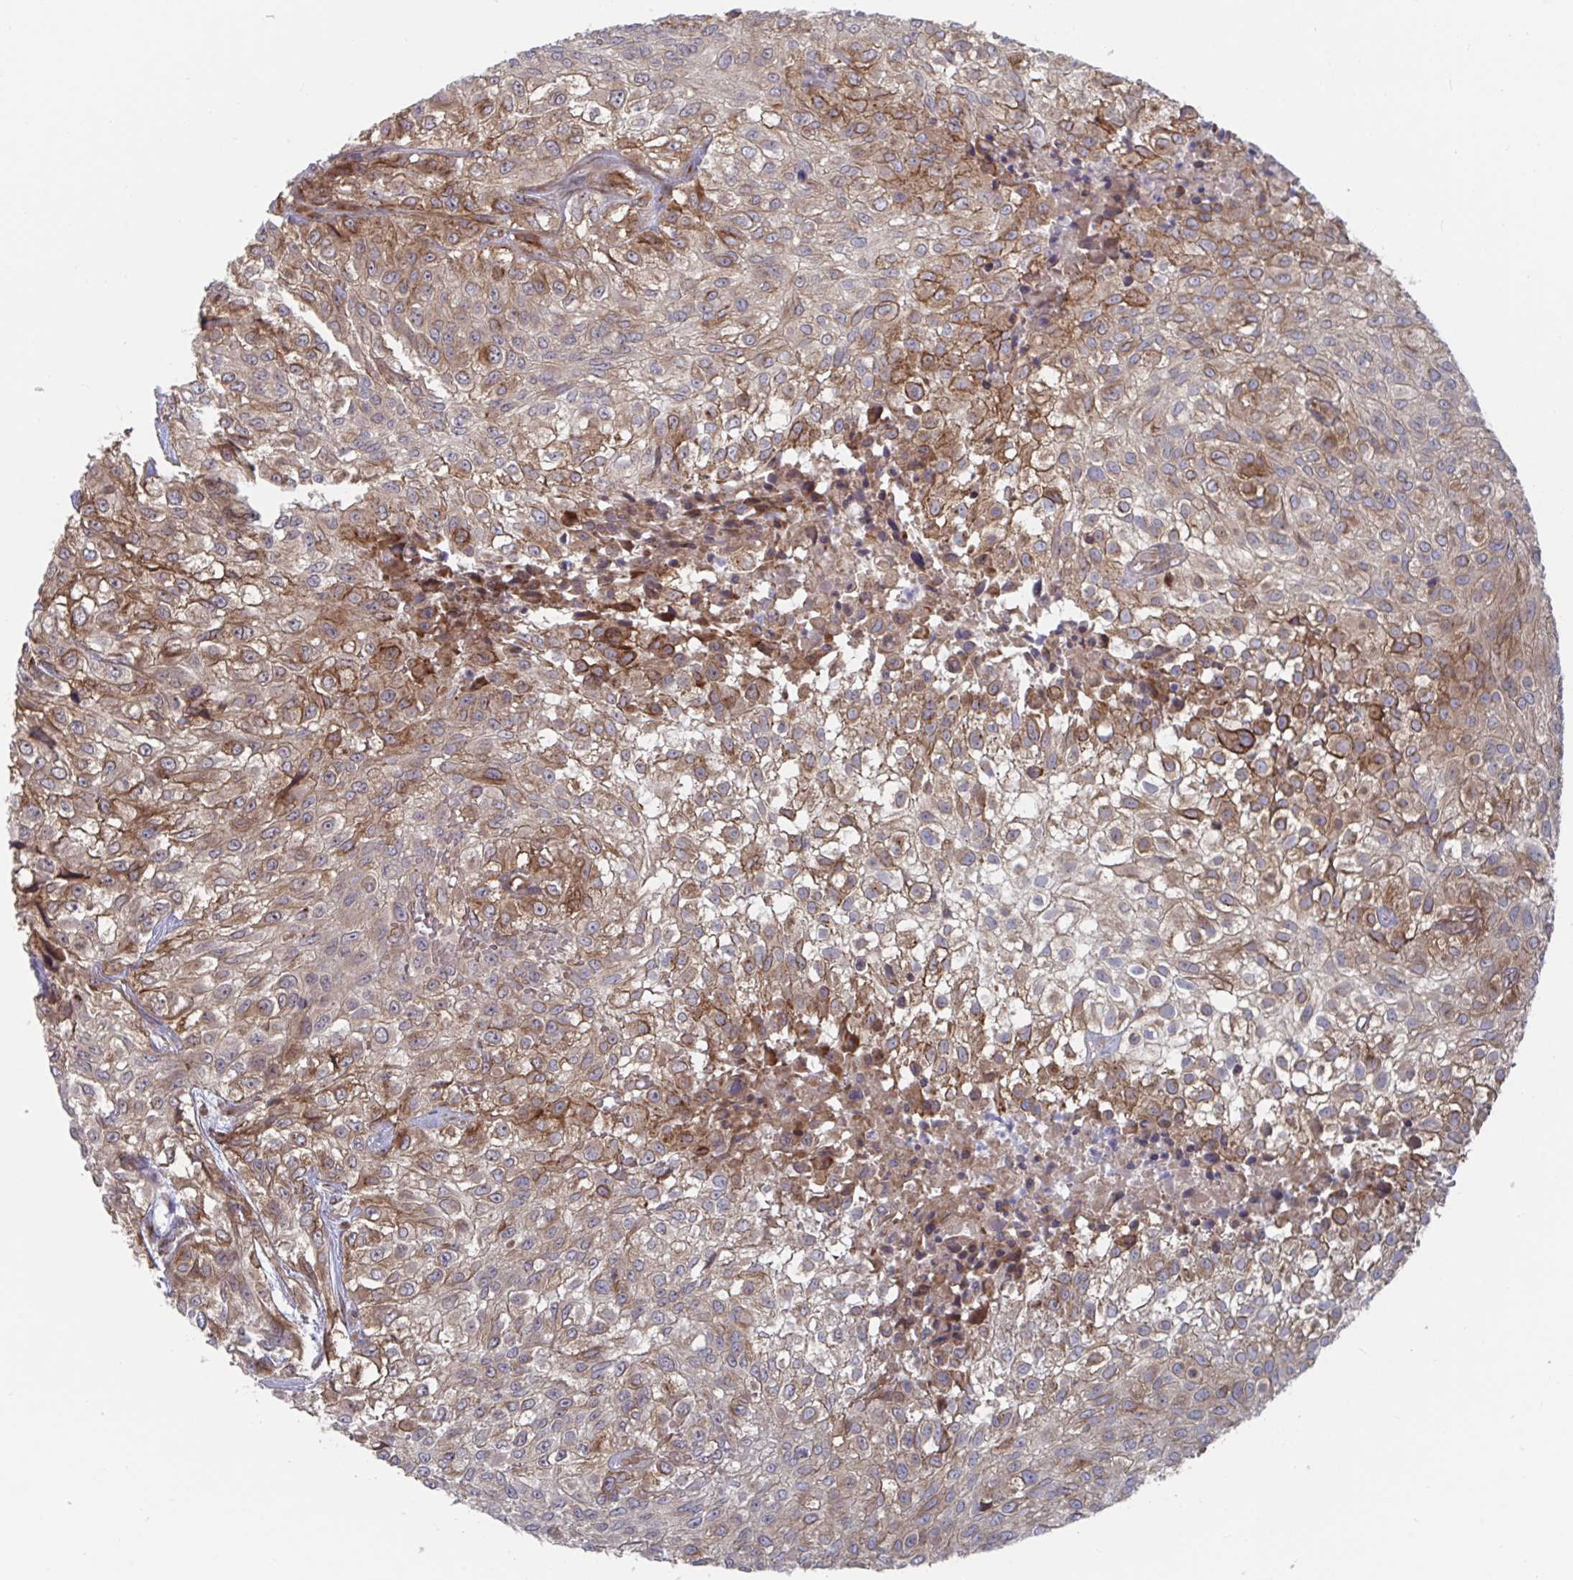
{"staining": {"intensity": "strong", "quantity": "25%-75%", "location": "cytoplasmic/membranous"}, "tissue": "urothelial cancer", "cell_type": "Tumor cells", "image_type": "cancer", "snomed": [{"axis": "morphology", "description": "Urothelial carcinoma, High grade"}, {"axis": "topography", "description": "Urinary bladder"}], "caption": "This is a micrograph of IHC staining of high-grade urothelial carcinoma, which shows strong positivity in the cytoplasmic/membranous of tumor cells.", "gene": "FJX1", "patient": {"sex": "male", "age": 56}}